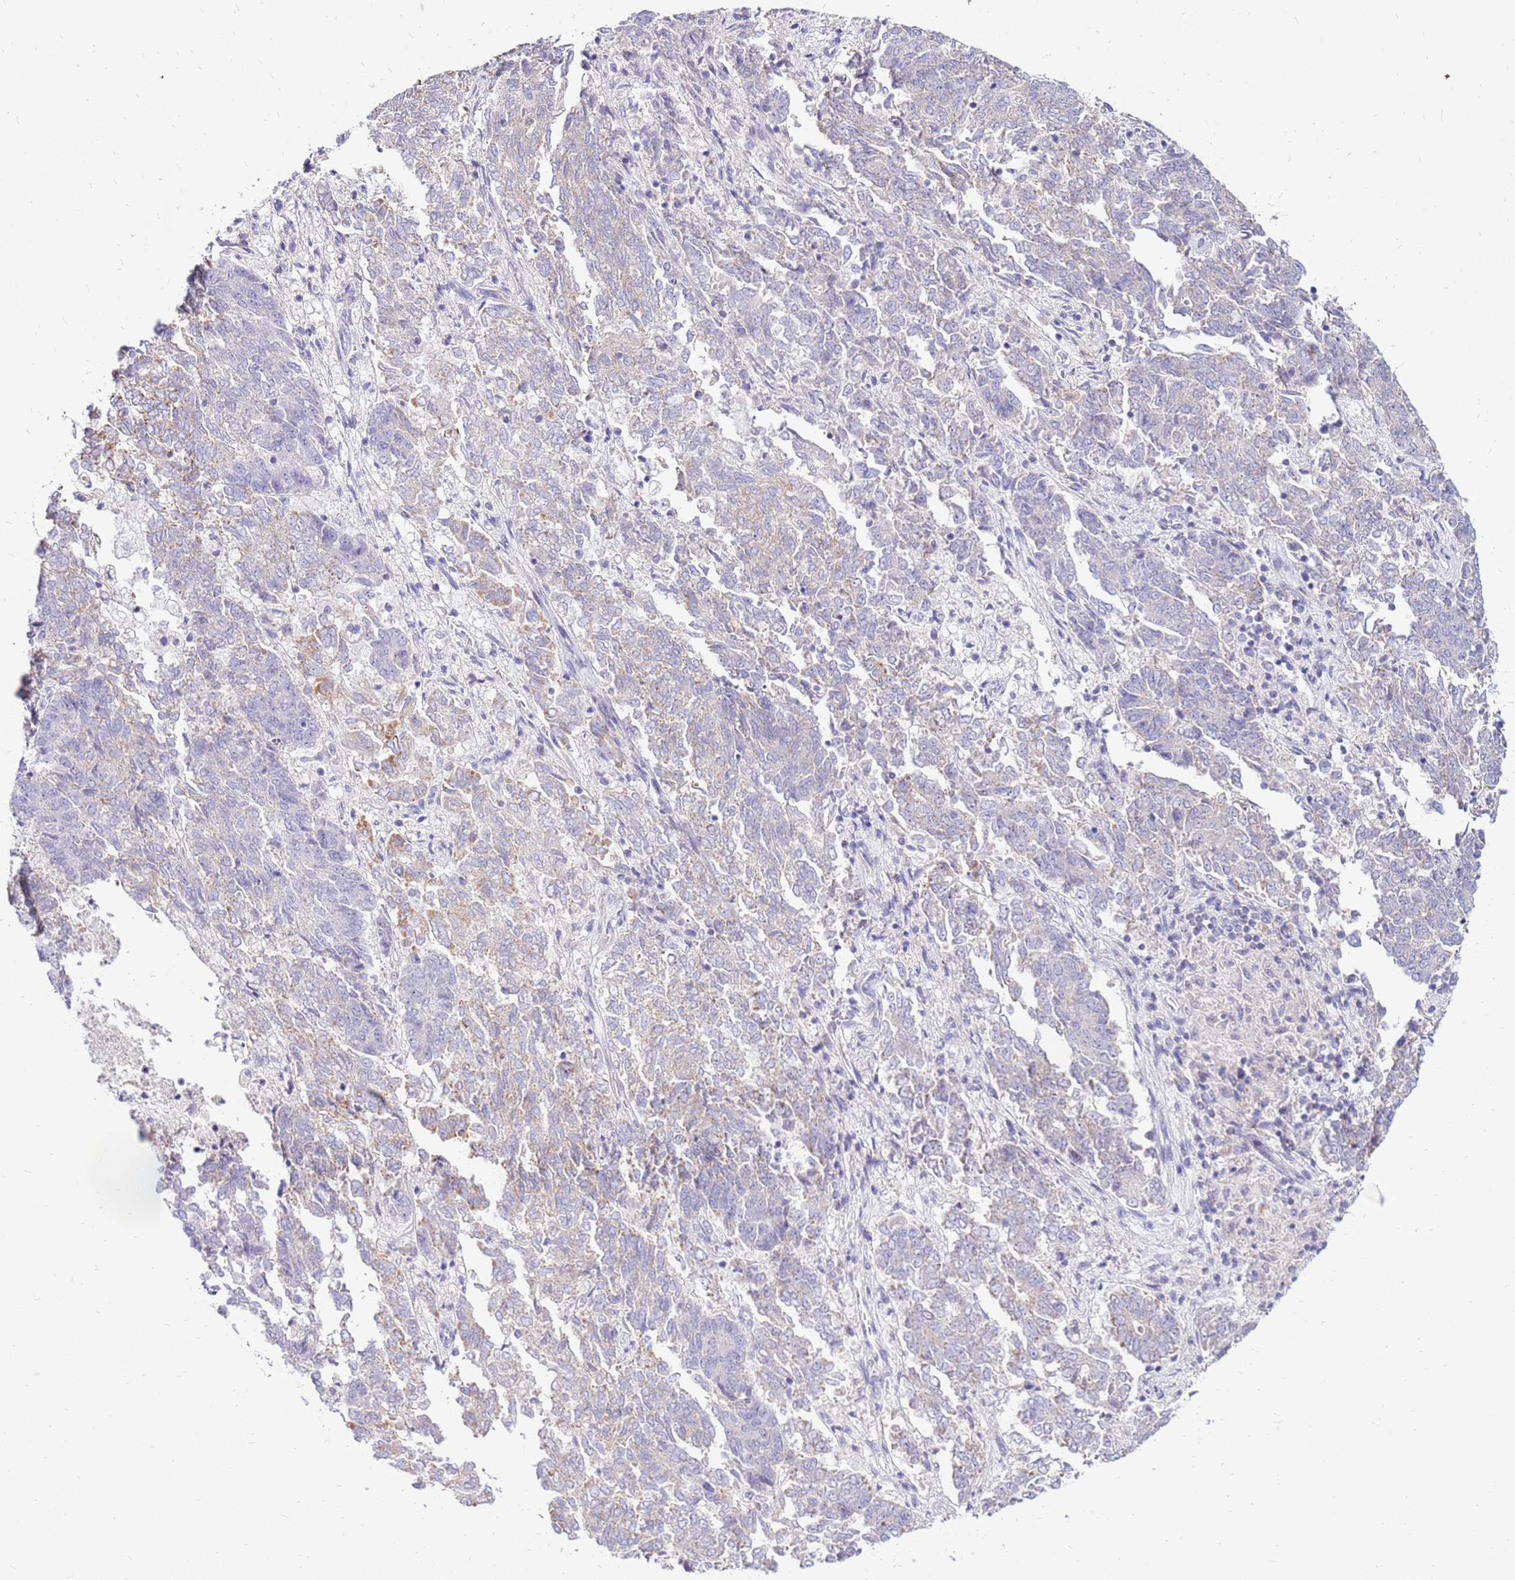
{"staining": {"intensity": "negative", "quantity": "none", "location": "none"}, "tissue": "endometrial cancer", "cell_type": "Tumor cells", "image_type": "cancer", "snomed": [{"axis": "morphology", "description": "Adenocarcinoma, NOS"}, {"axis": "topography", "description": "Endometrium"}], "caption": "The image shows no staining of tumor cells in endometrial cancer.", "gene": "IGF1R", "patient": {"sex": "female", "age": 80}}